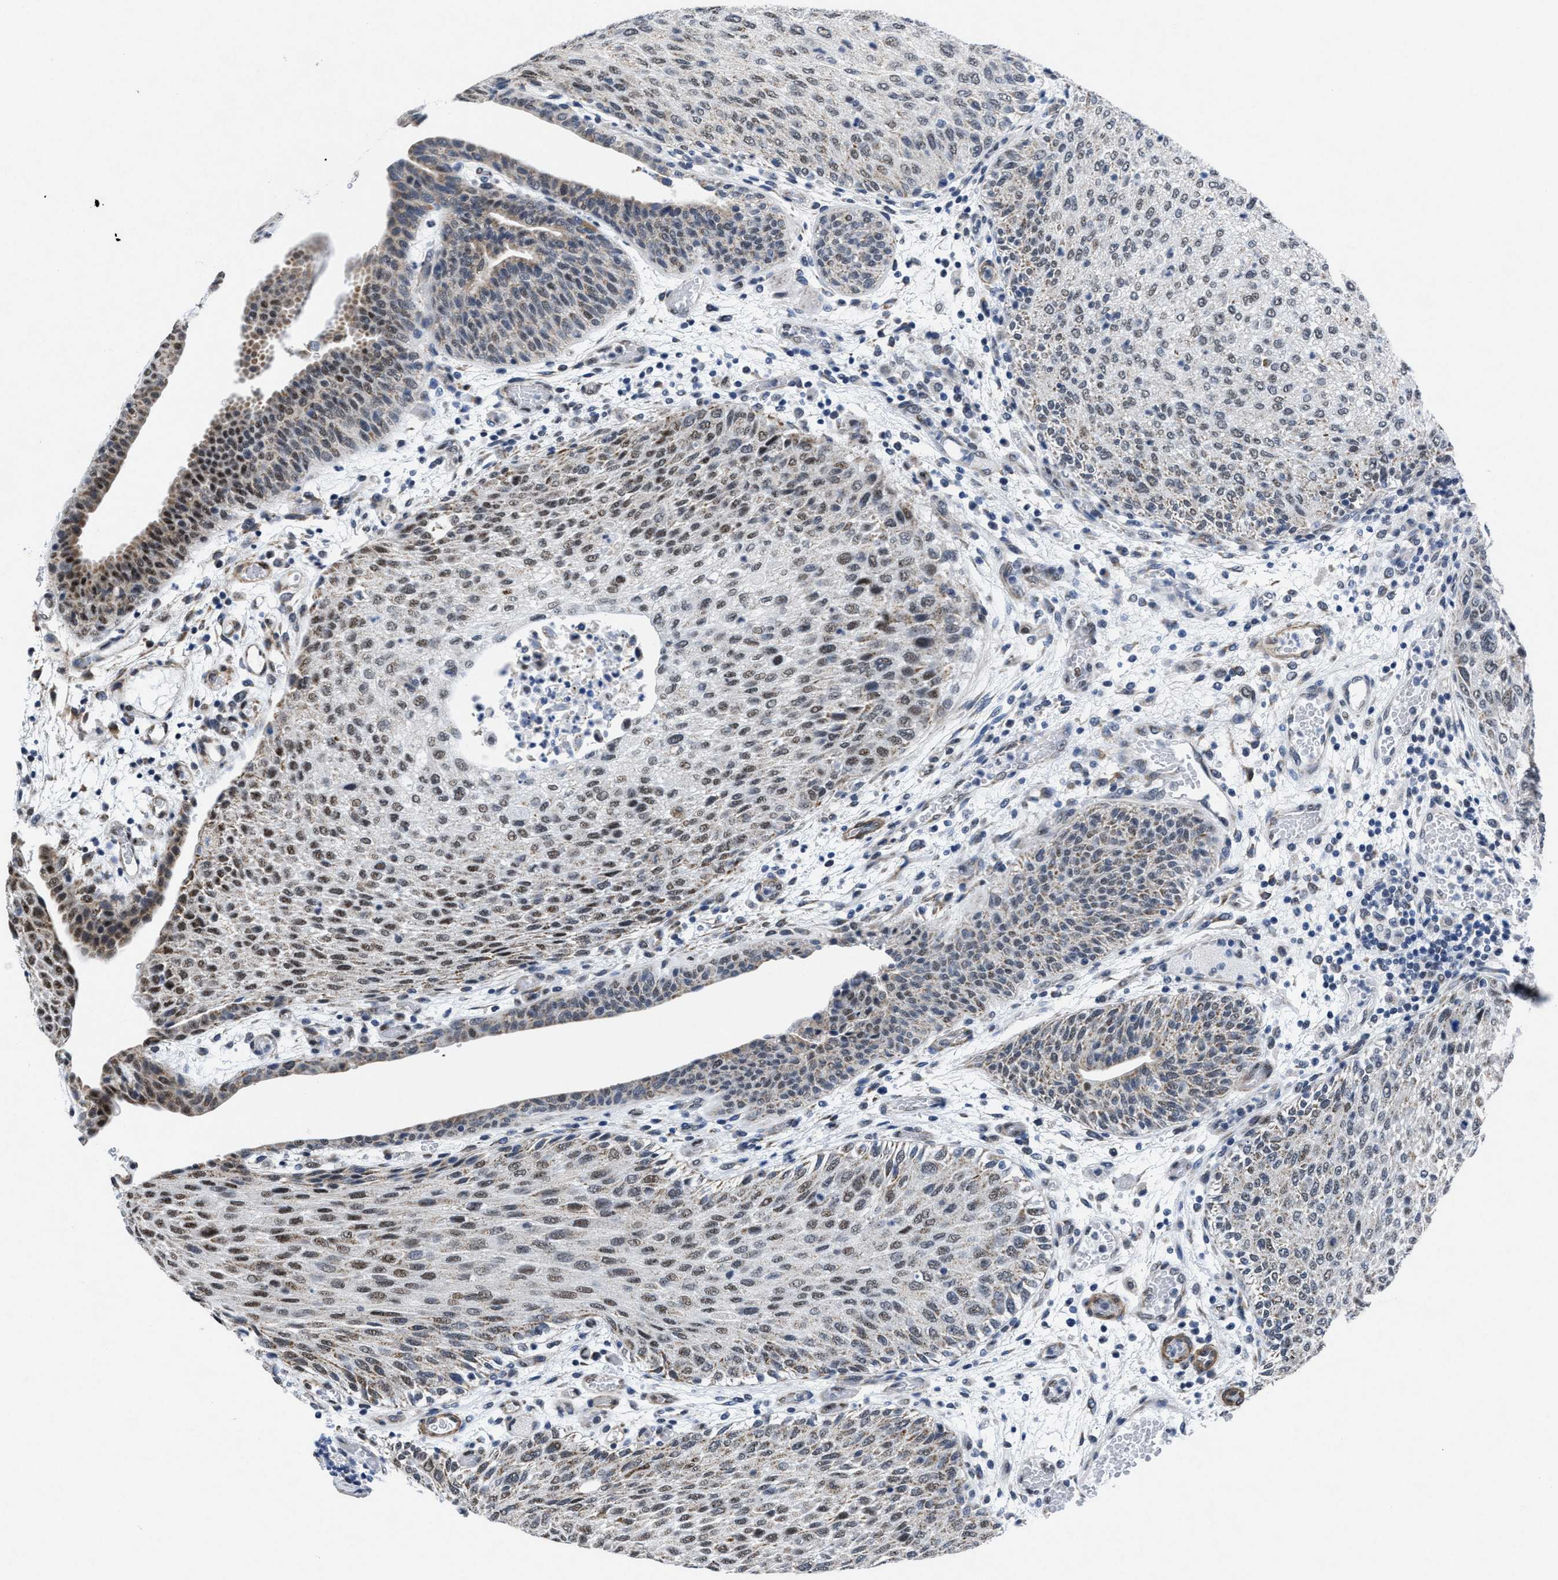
{"staining": {"intensity": "moderate", "quantity": "<25%", "location": "cytoplasmic/membranous,nuclear"}, "tissue": "urothelial cancer", "cell_type": "Tumor cells", "image_type": "cancer", "snomed": [{"axis": "morphology", "description": "Urothelial carcinoma, Low grade"}, {"axis": "morphology", "description": "Urothelial carcinoma, High grade"}, {"axis": "topography", "description": "Urinary bladder"}], "caption": "Protein staining of urothelial cancer tissue reveals moderate cytoplasmic/membranous and nuclear positivity in approximately <25% of tumor cells. Nuclei are stained in blue.", "gene": "ID3", "patient": {"sex": "male", "age": 35}}